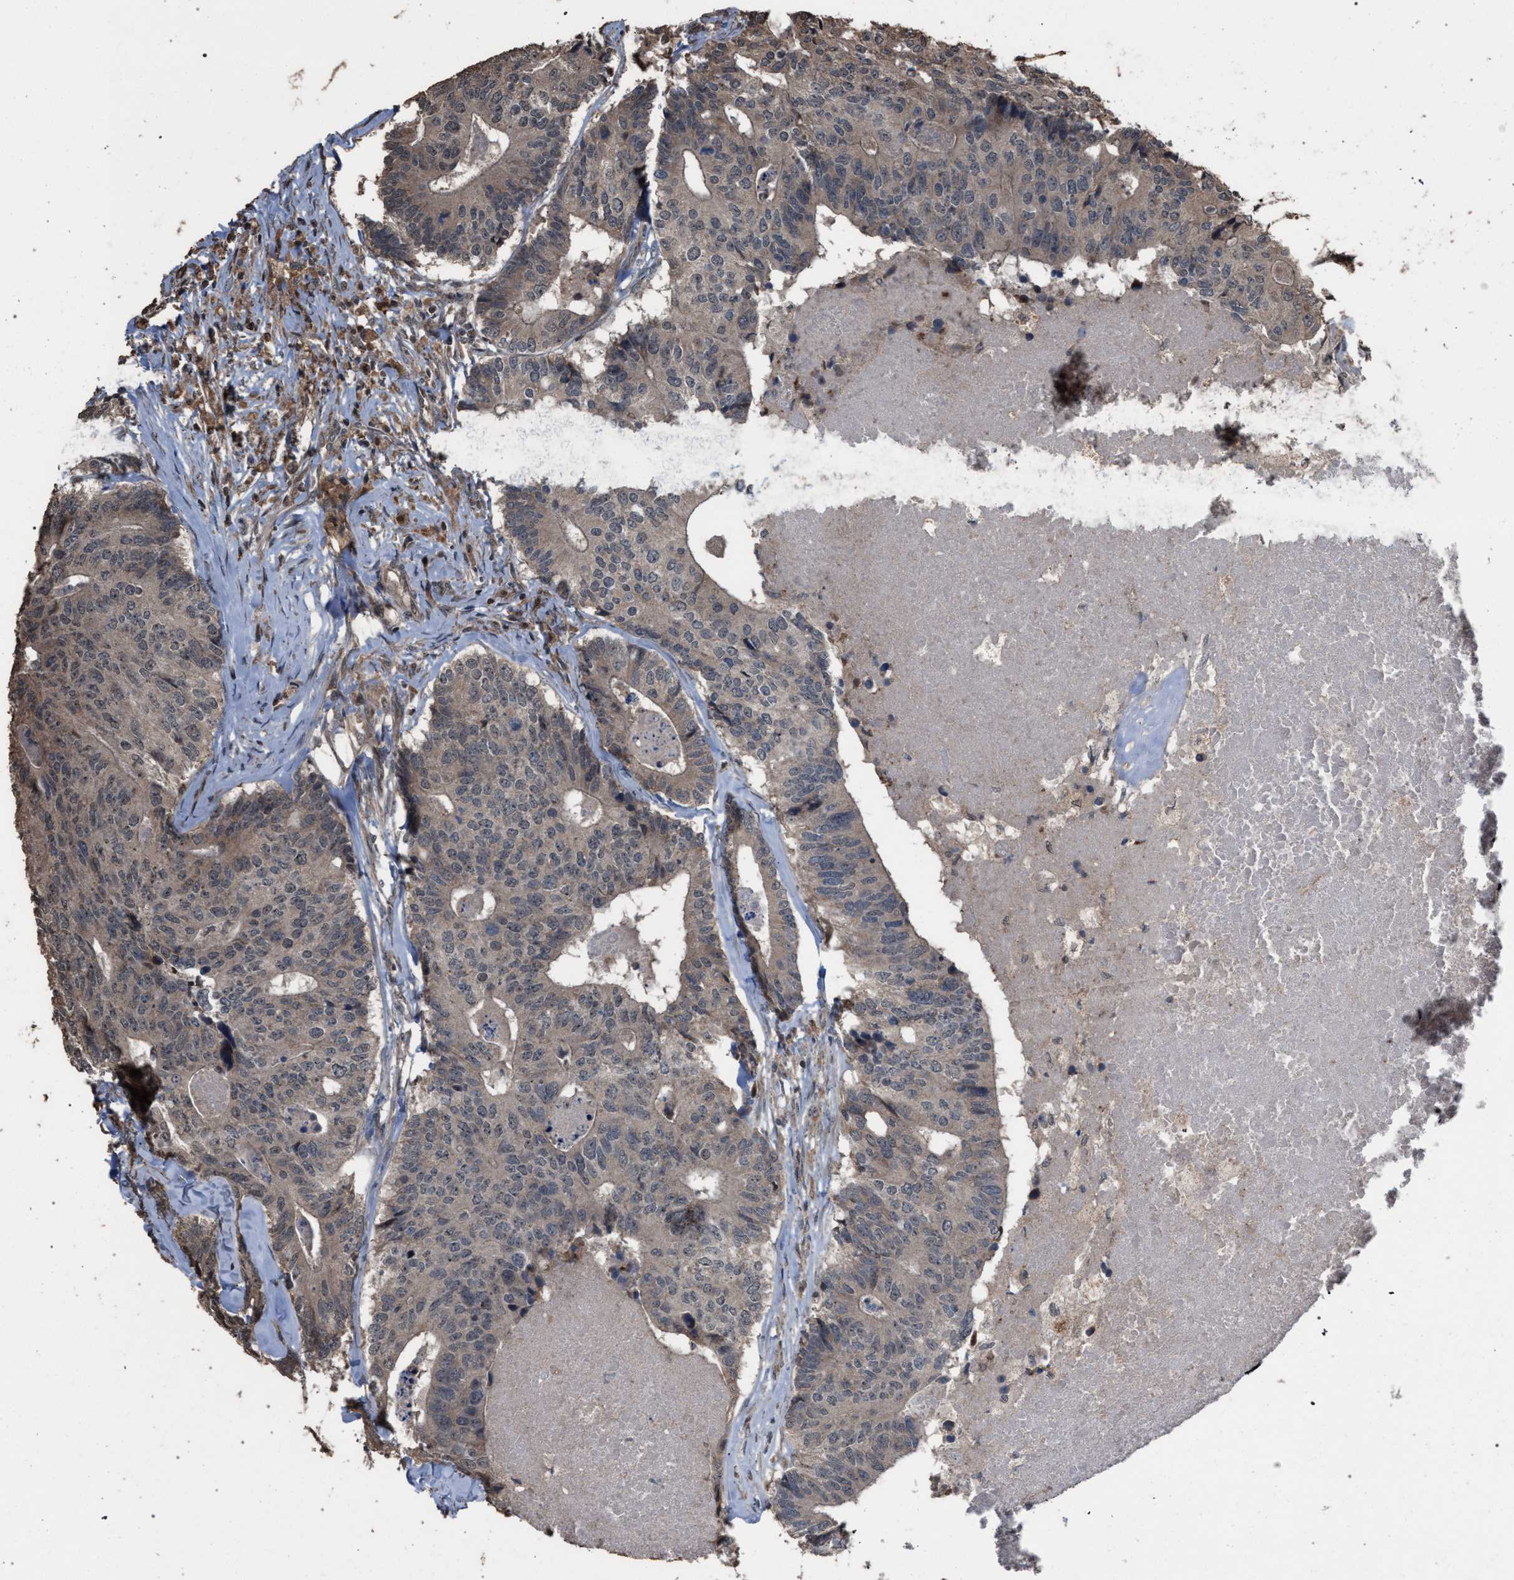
{"staining": {"intensity": "weak", "quantity": "<25%", "location": "cytoplasmic/membranous"}, "tissue": "colorectal cancer", "cell_type": "Tumor cells", "image_type": "cancer", "snomed": [{"axis": "morphology", "description": "Adenocarcinoma, NOS"}, {"axis": "topography", "description": "Colon"}], "caption": "This is an immunohistochemistry photomicrograph of human adenocarcinoma (colorectal). There is no positivity in tumor cells.", "gene": "NAA35", "patient": {"sex": "female", "age": 67}}